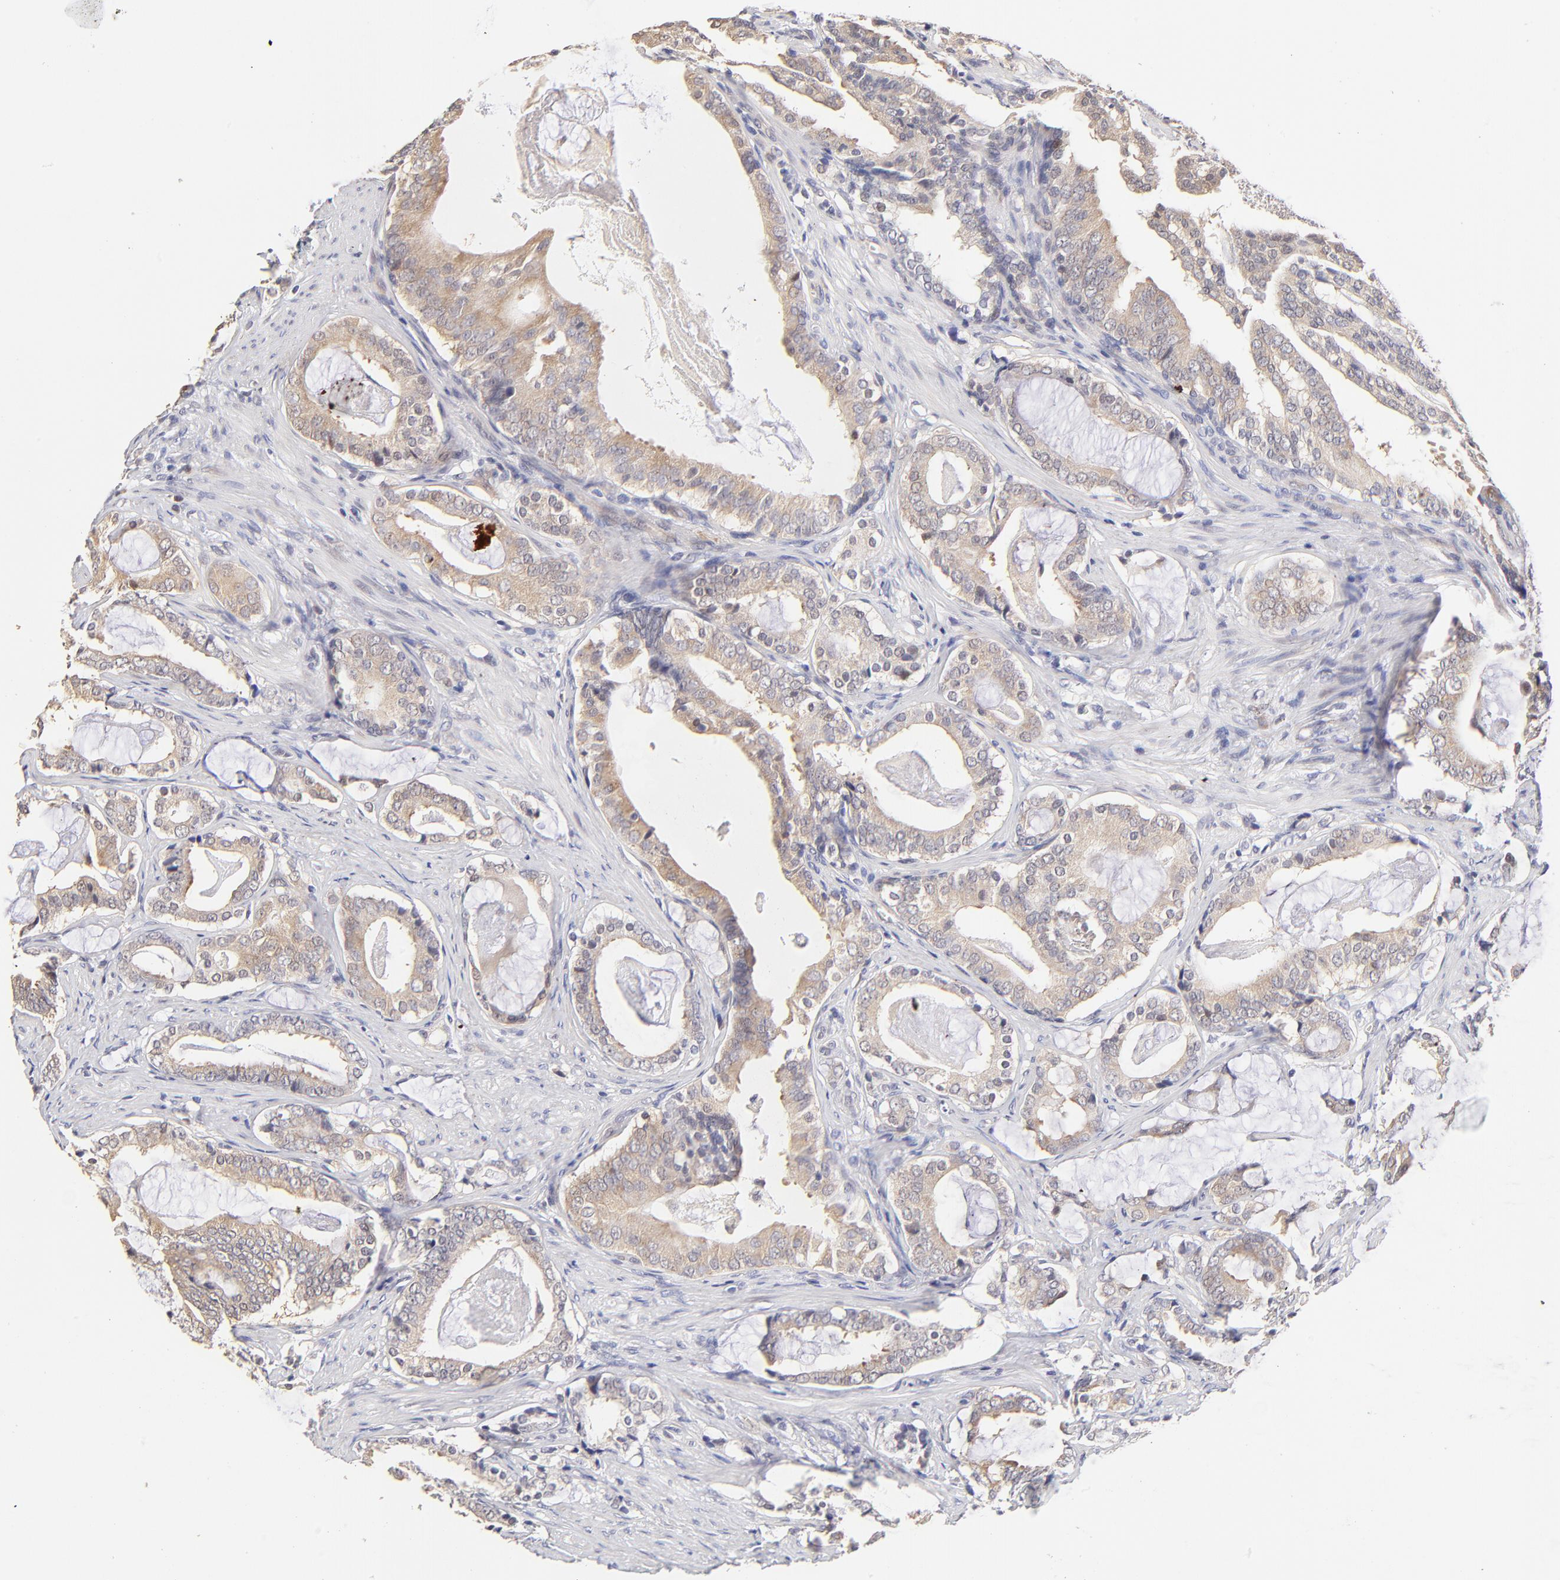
{"staining": {"intensity": "moderate", "quantity": ">75%", "location": "cytoplasmic/membranous"}, "tissue": "prostate cancer", "cell_type": "Tumor cells", "image_type": "cancer", "snomed": [{"axis": "morphology", "description": "Adenocarcinoma, Low grade"}, {"axis": "topography", "description": "Prostate"}], "caption": "Moderate cytoplasmic/membranous protein positivity is appreciated in about >75% of tumor cells in prostate cancer.", "gene": "ZNF10", "patient": {"sex": "male", "age": 59}}